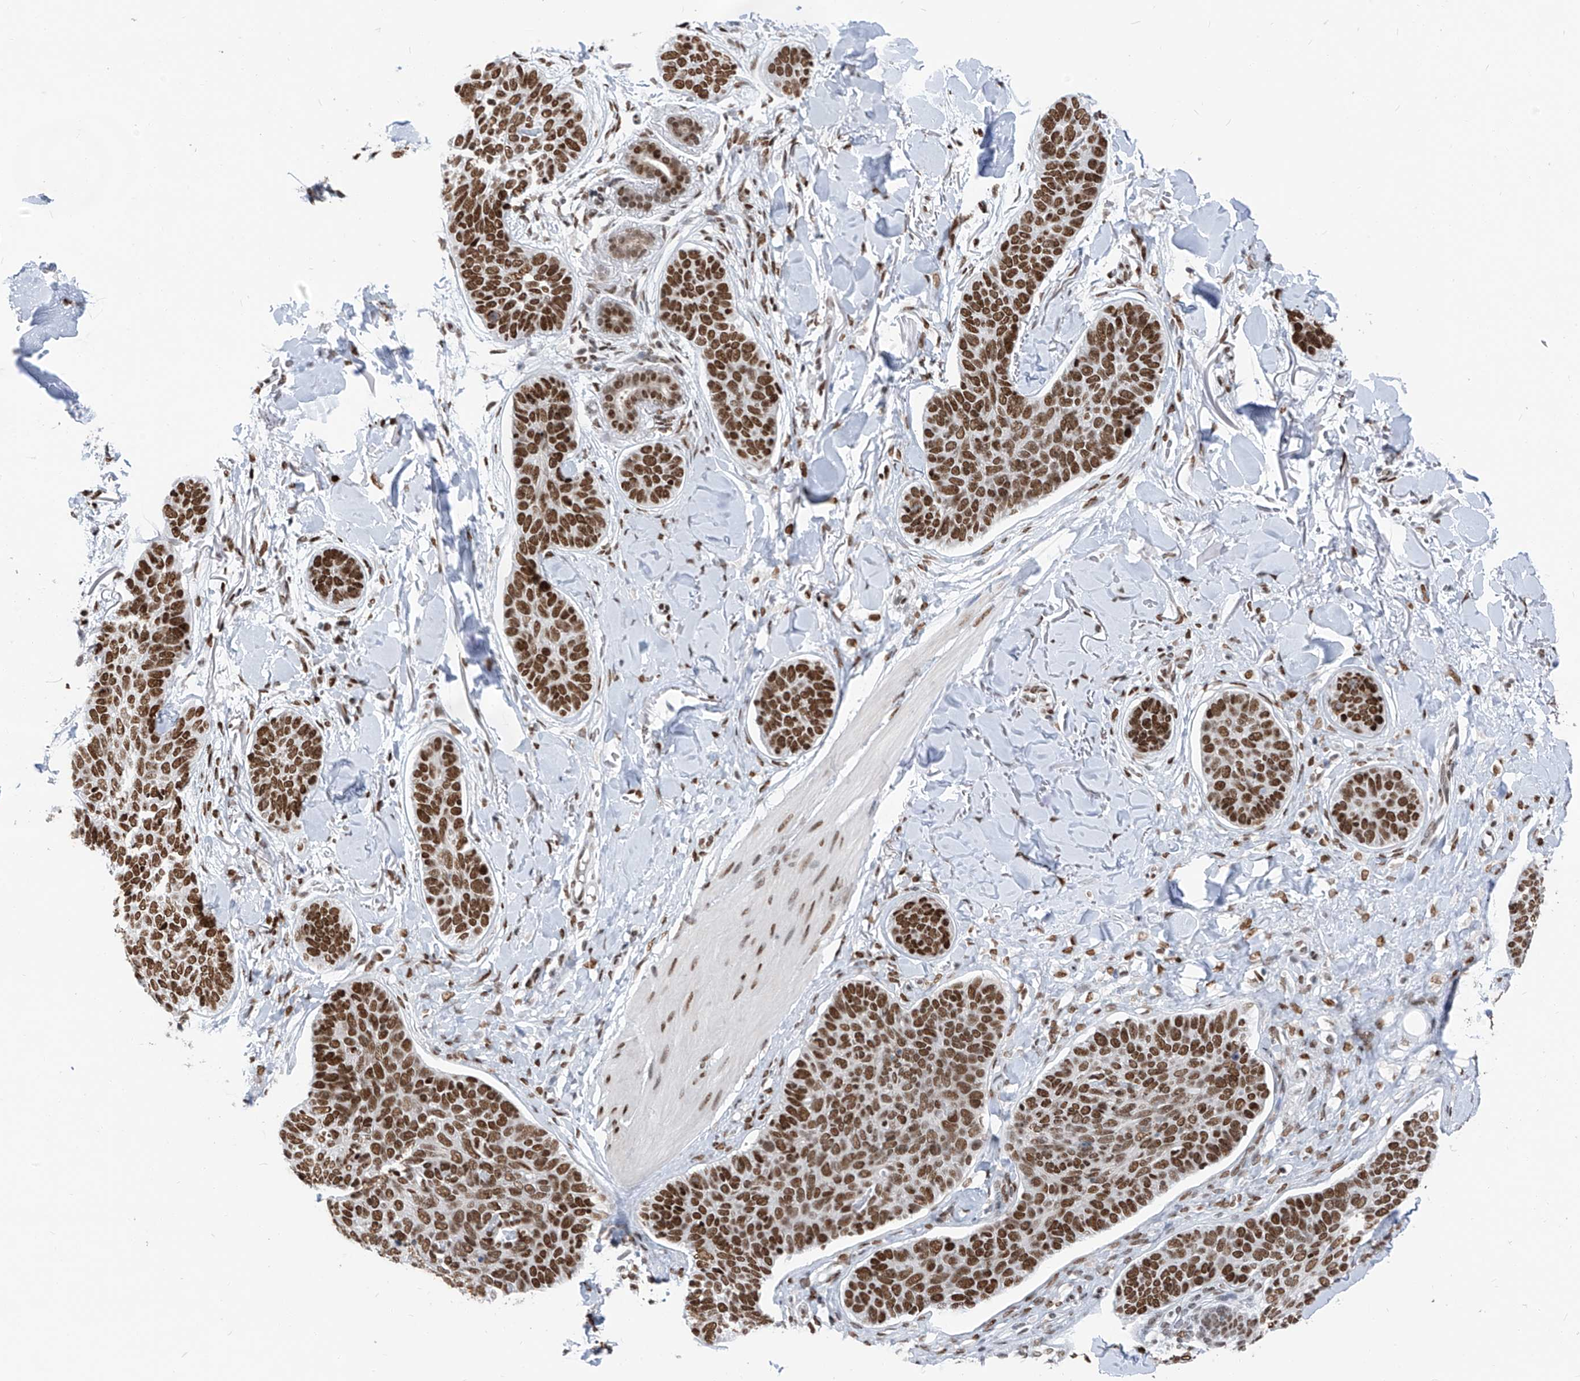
{"staining": {"intensity": "strong", "quantity": ">75%", "location": "nuclear"}, "tissue": "skin cancer", "cell_type": "Tumor cells", "image_type": "cancer", "snomed": [{"axis": "morphology", "description": "Basal cell carcinoma"}, {"axis": "topography", "description": "Skin"}], "caption": "Immunohistochemical staining of skin basal cell carcinoma demonstrates high levels of strong nuclear positivity in approximately >75% of tumor cells.", "gene": "KHSRP", "patient": {"sex": "male", "age": 85}}